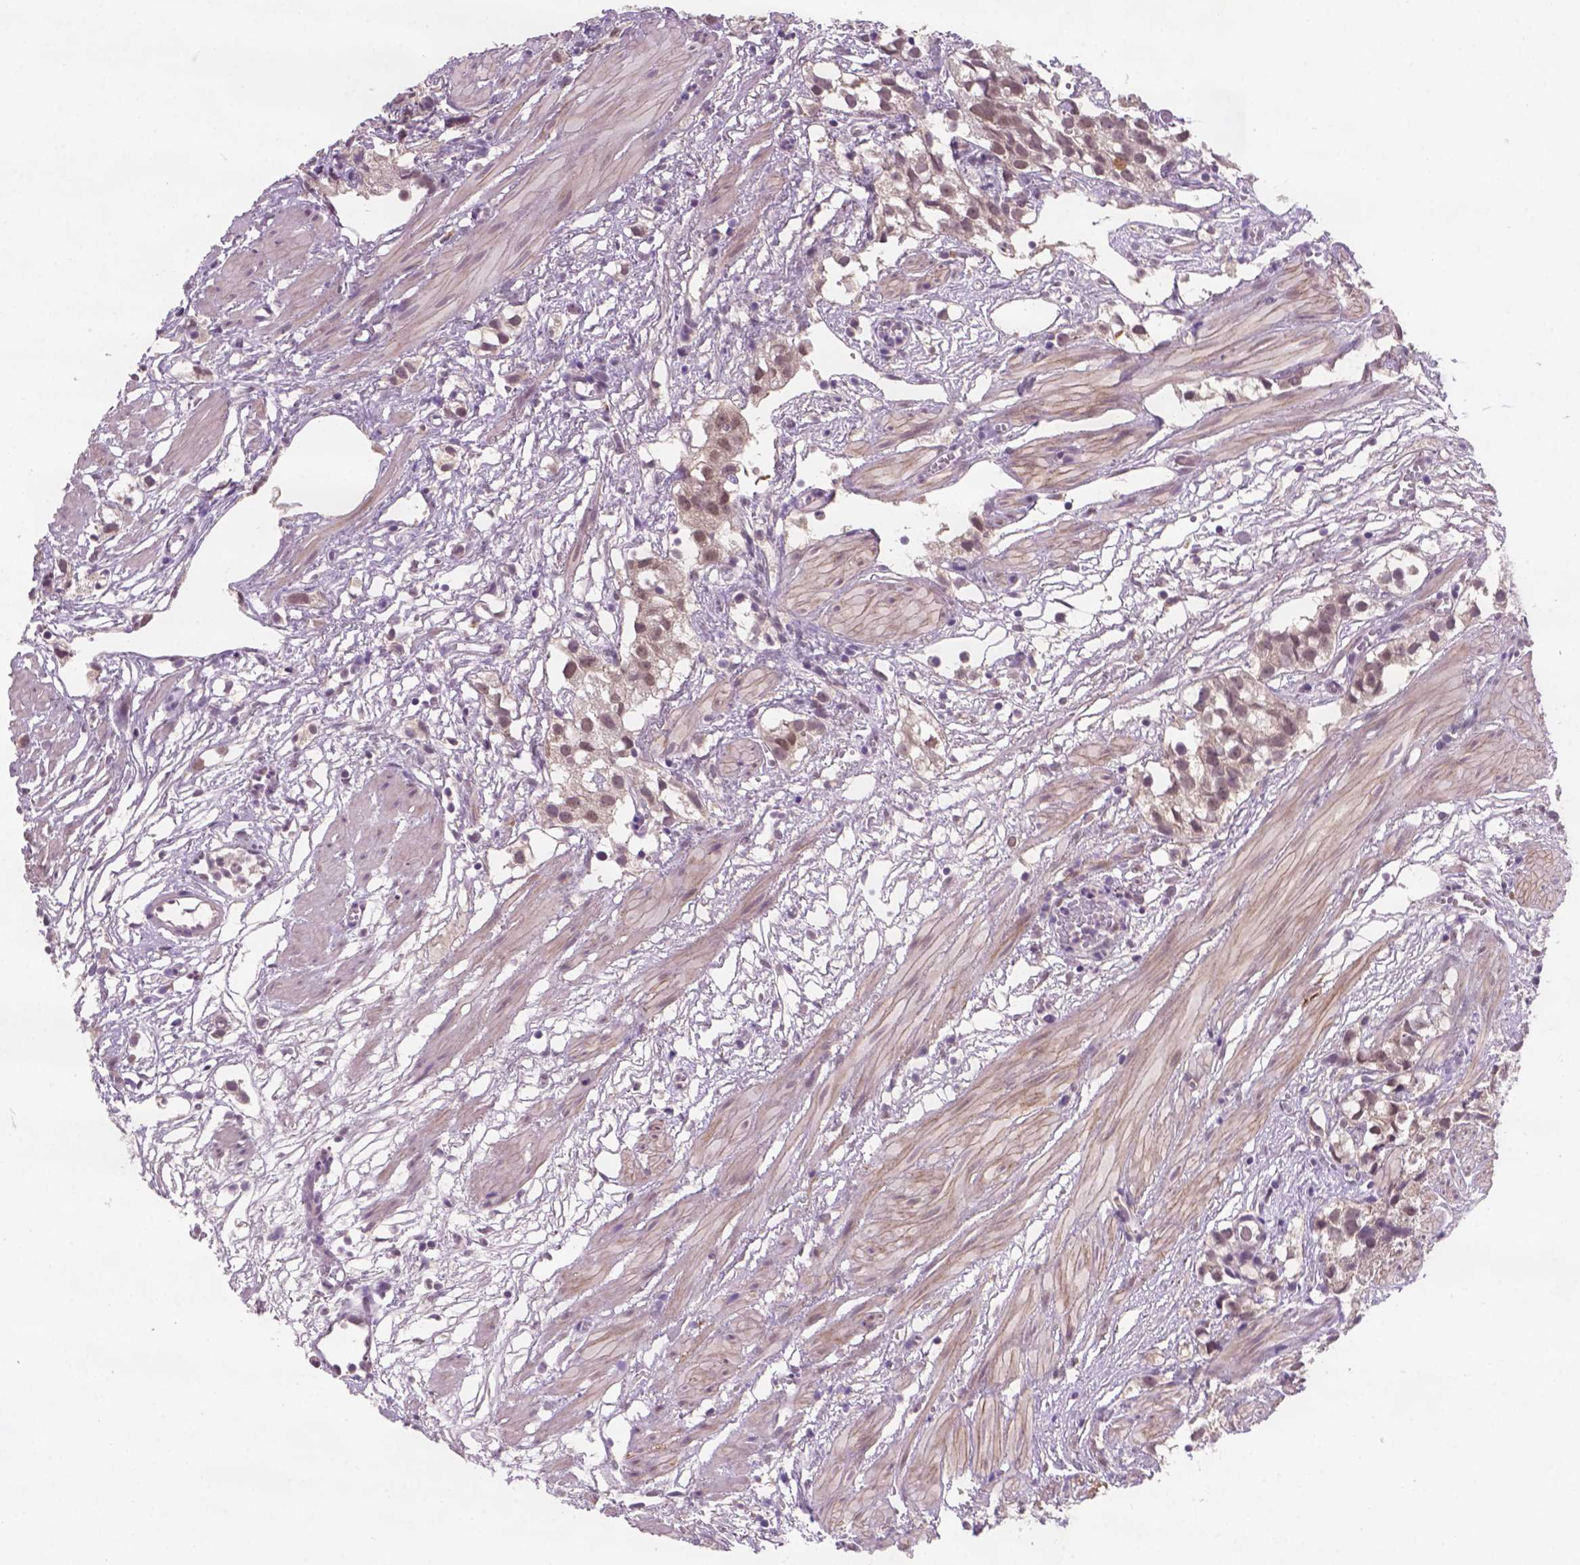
{"staining": {"intensity": "weak", "quantity": ">75%", "location": "nuclear"}, "tissue": "prostate cancer", "cell_type": "Tumor cells", "image_type": "cancer", "snomed": [{"axis": "morphology", "description": "Adenocarcinoma, High grade"}, {"axis": "topography", "description": "Prostate"}], "caption": "Prostate adenocarcinoma (high-grade) tissue exhibits weak nuclear expression in about >75% of tumor cells", "gene": "GXYLT2", "patient": {"sex": "male", "age": 68}}